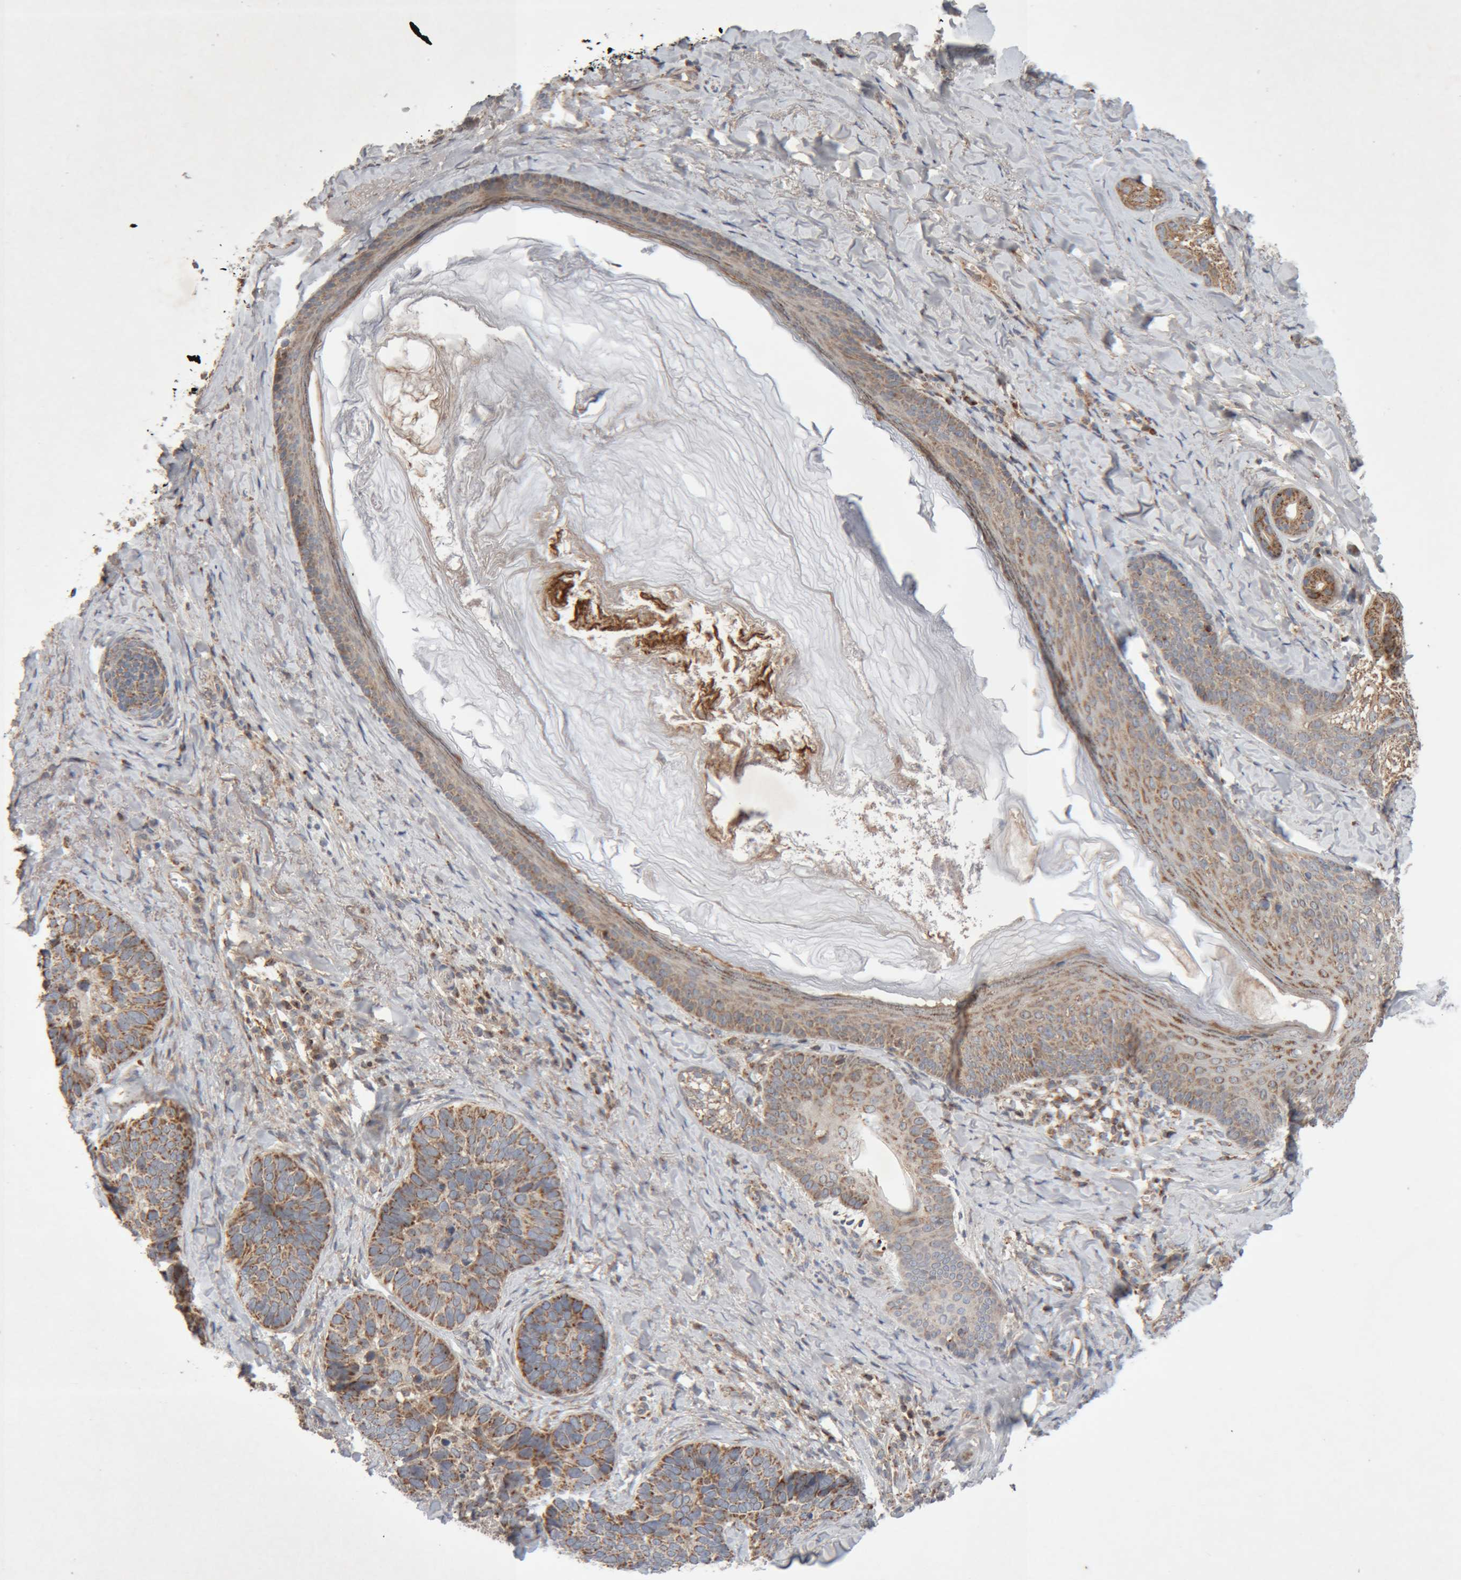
{"staining": {"intensity": "moderate", "quantity": ">75%", "location": "cytoplasmic/membranous"}, "tissue": "skin cancer", "cell_type": "Tumor cells", "image_type": "cancer", "snomed": [{"axis": "morphology", "description": "Basal cell carcinoma"}, {"axis": "topography", "description": "Skin"}], "caption": "Skin cancer (basal cell carcinoma) stained with a protein marker exhibits moderate staining in tumor cells.", "gene": "KIF21B", "patient": {"sex": "male", "age": 62}}